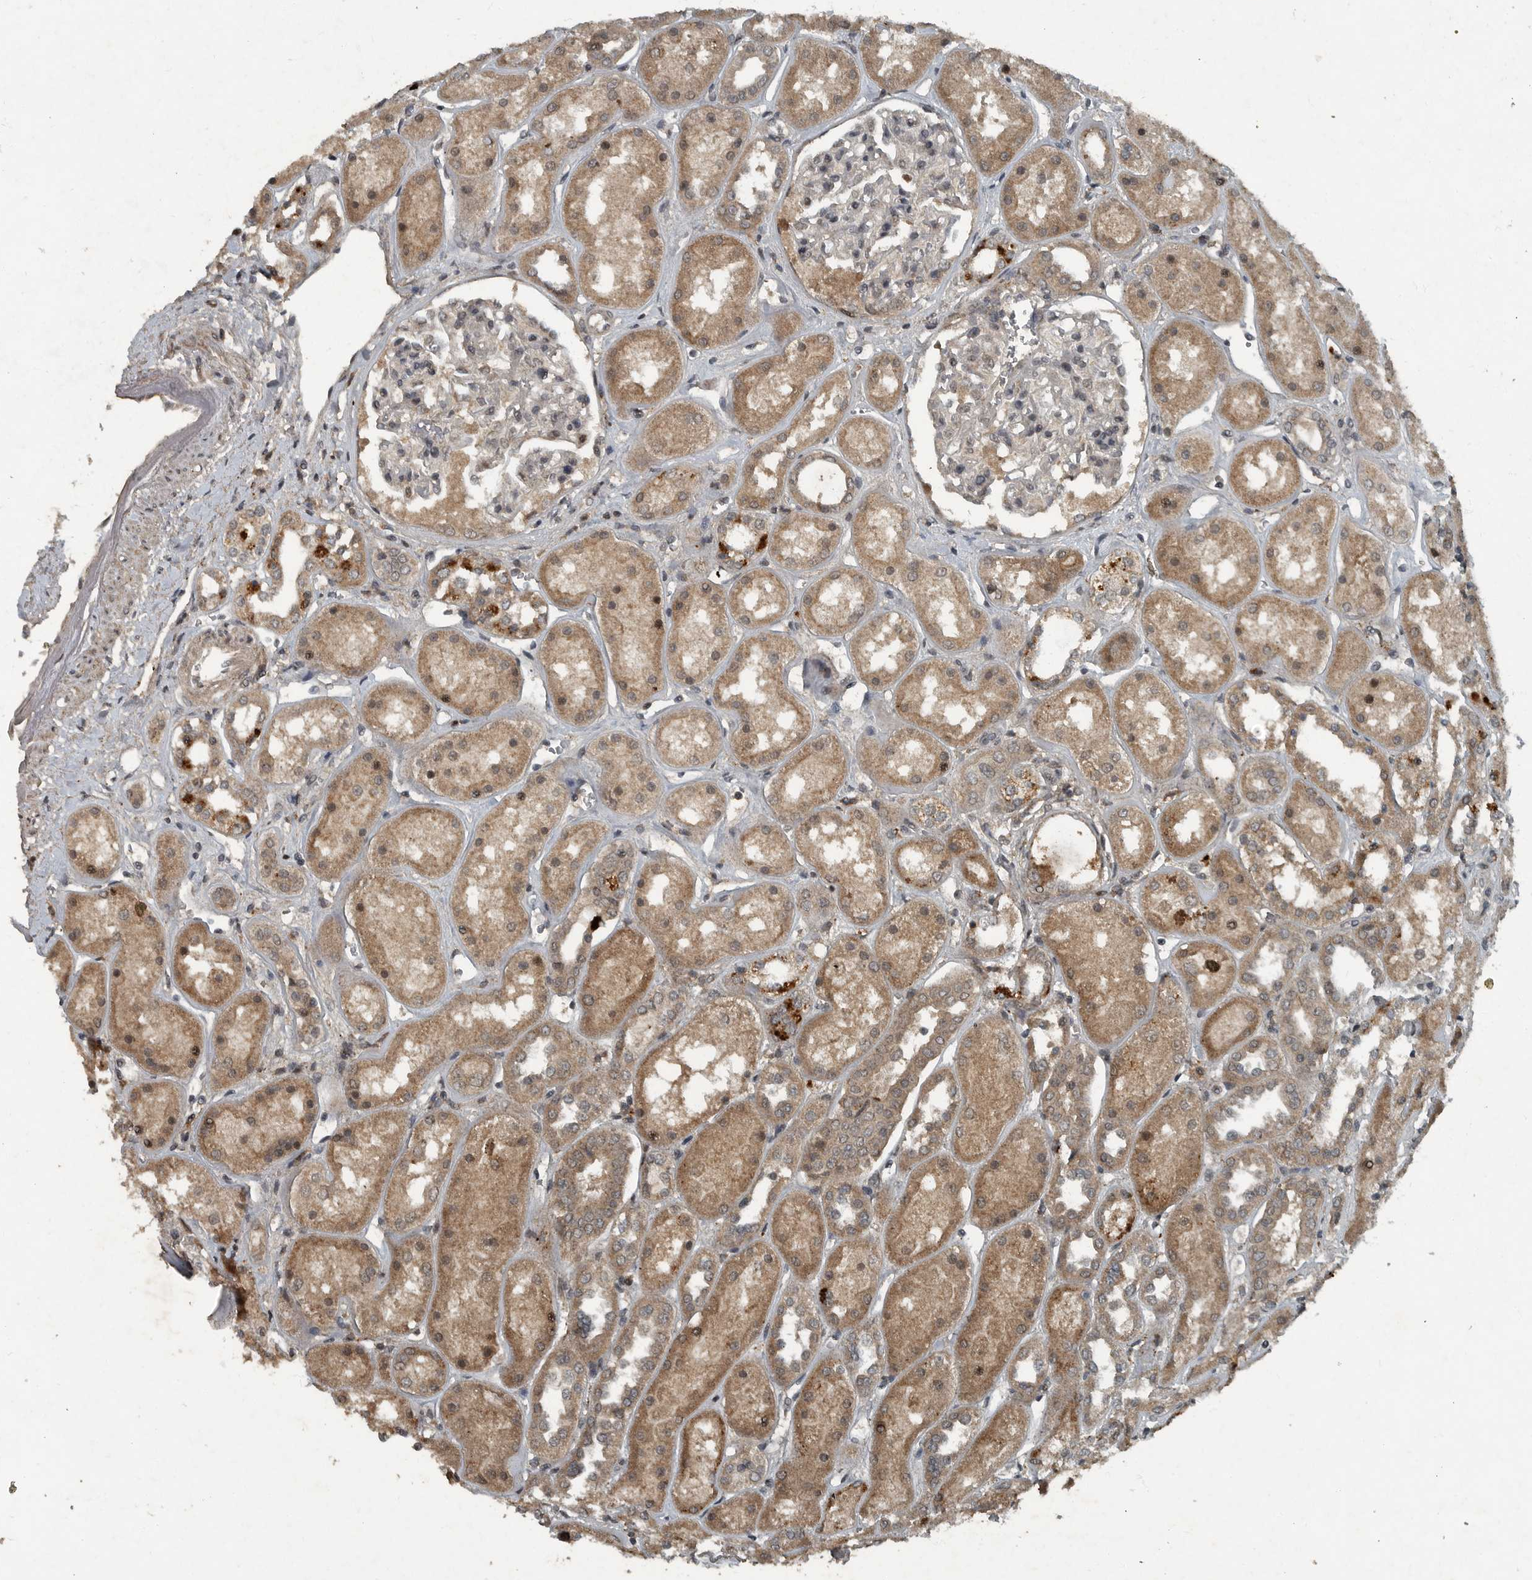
{"staining": {"intensity": "weak", "quantity": "<25%", "location": "cytoplasmic/membranous"}, "tissue": "kidney", "cell_type": "Cells in glomeruli", "image_type": "normal", "snomed": [{"axis": "morphology", "description": "Normal tissue, NOS"}, {"axis": "topography", "description": "Kidney"}], "caption": "Human kidney stained for a protein using IHC demonstrates no positivity in cells in glomeruli.", "gene": "FOXO1", "patient": {"sex": "male", "age": 70}}